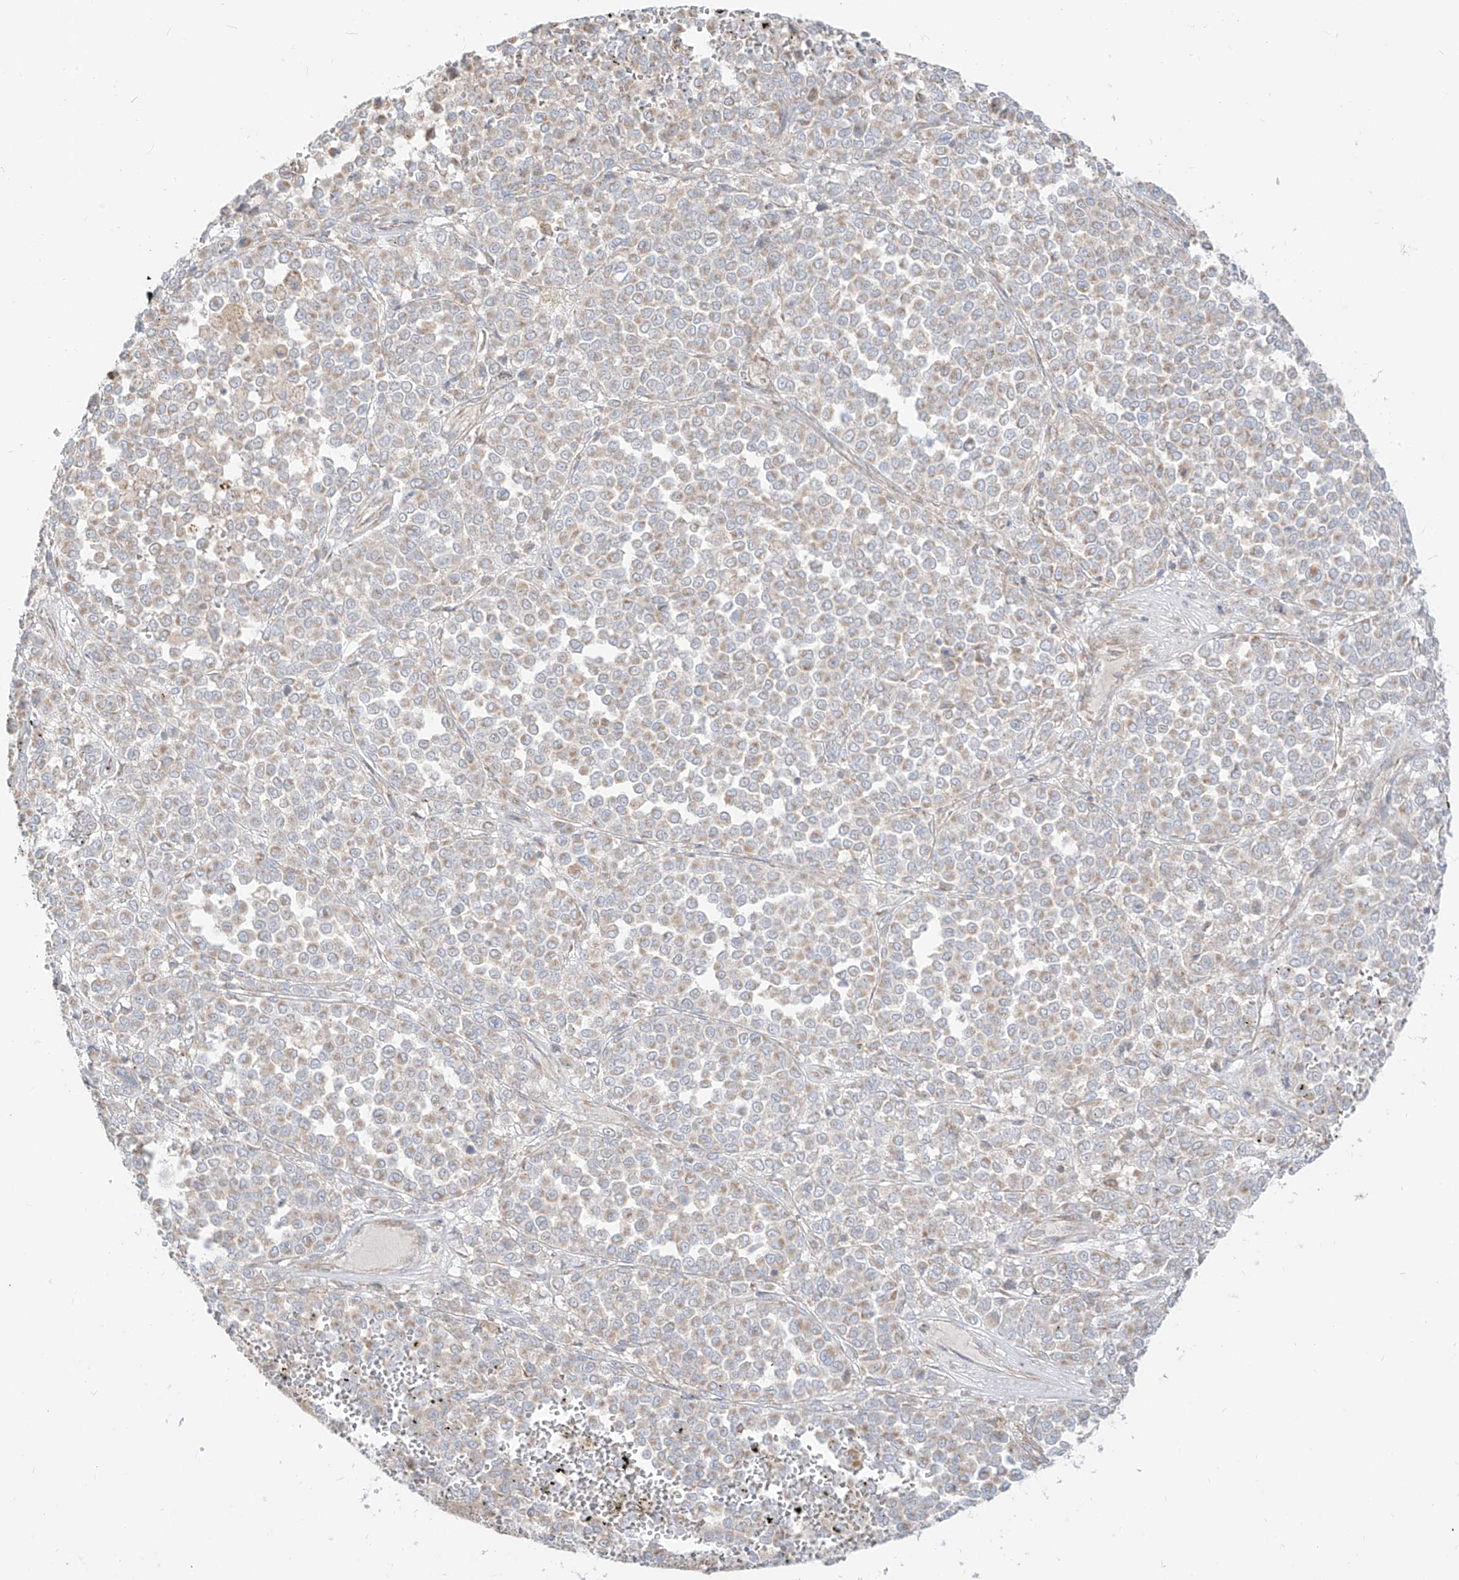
{"staining": {"intensity": "weak", "quantity": "<25%", "location": "cytoplasmic/membranous"}, "tissue": "melanoma", "cell_type": "Tumor cells", "image_type": "cancer", "snomed": [{"axis": "morphology", "description": "Malignant melanoma, Metastatic site"}, {"axis": "topography", "description": "Pancreas"}], "caption": "Tumor cells are negative for brown protein staining in melanoma. (DAB immunohistochemistry, high magnification).", "gene": "ZIM3", "patient": {"sex": "female", "age": 30}}